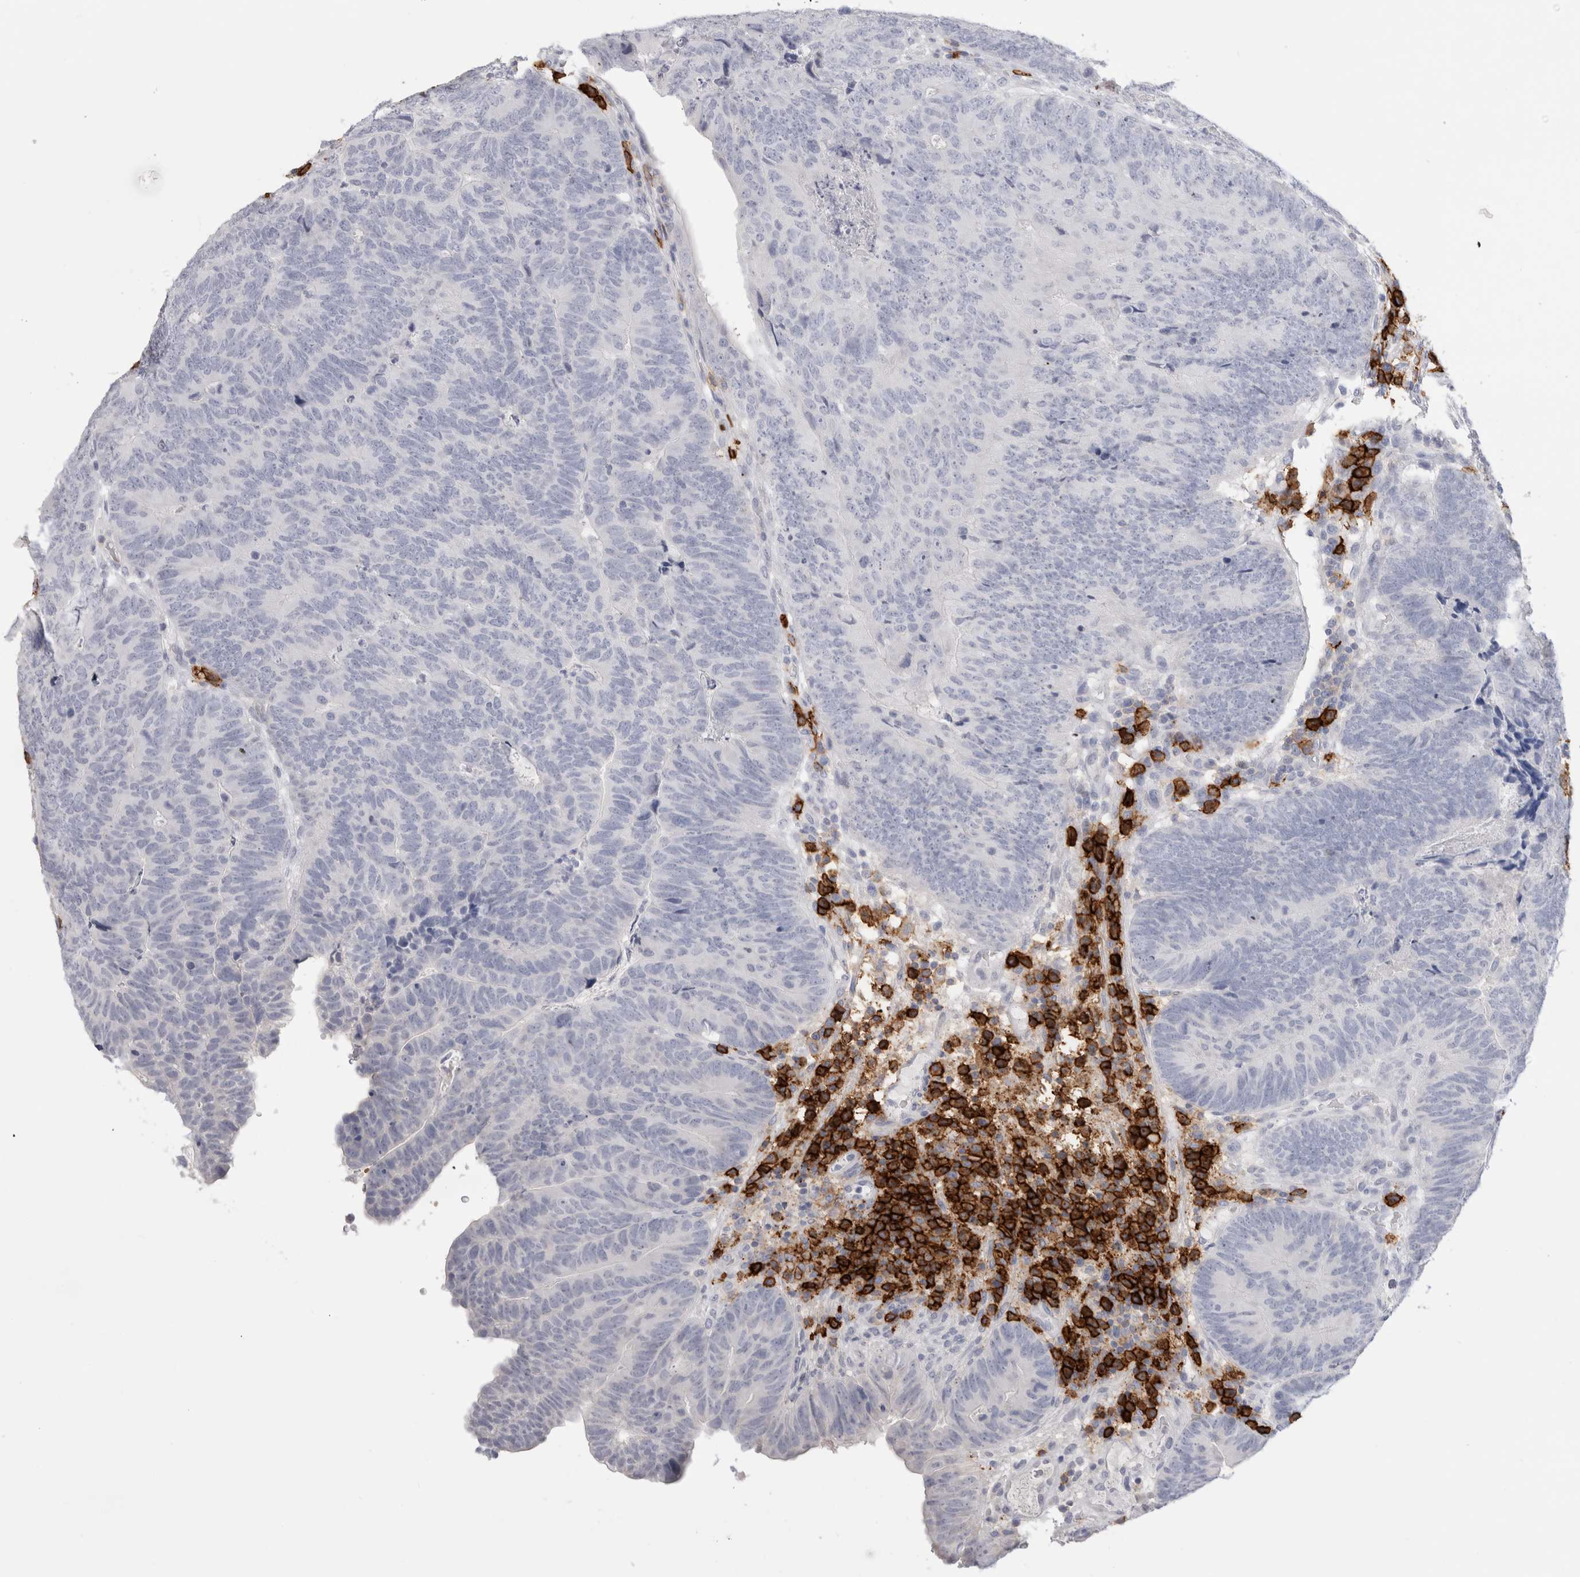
{"staining": {"intensity": "negative", "quantity": "none", "location": "none"}, "tissue": "colorectal cancer", "cell_type": "Tumor cells", "image_type": "cancer", "snomed": [{"axis": "morphology", "description": "Adenocarcinoma, NOS"}, {"axis": "topography", "description": "Colon"}], "caption": "There is no significant staining in tumor cells of colorectal cancer. Nuclei are stained in blue.", "gene": "CD38", "patient": {"sex": "female", "age": 67}}